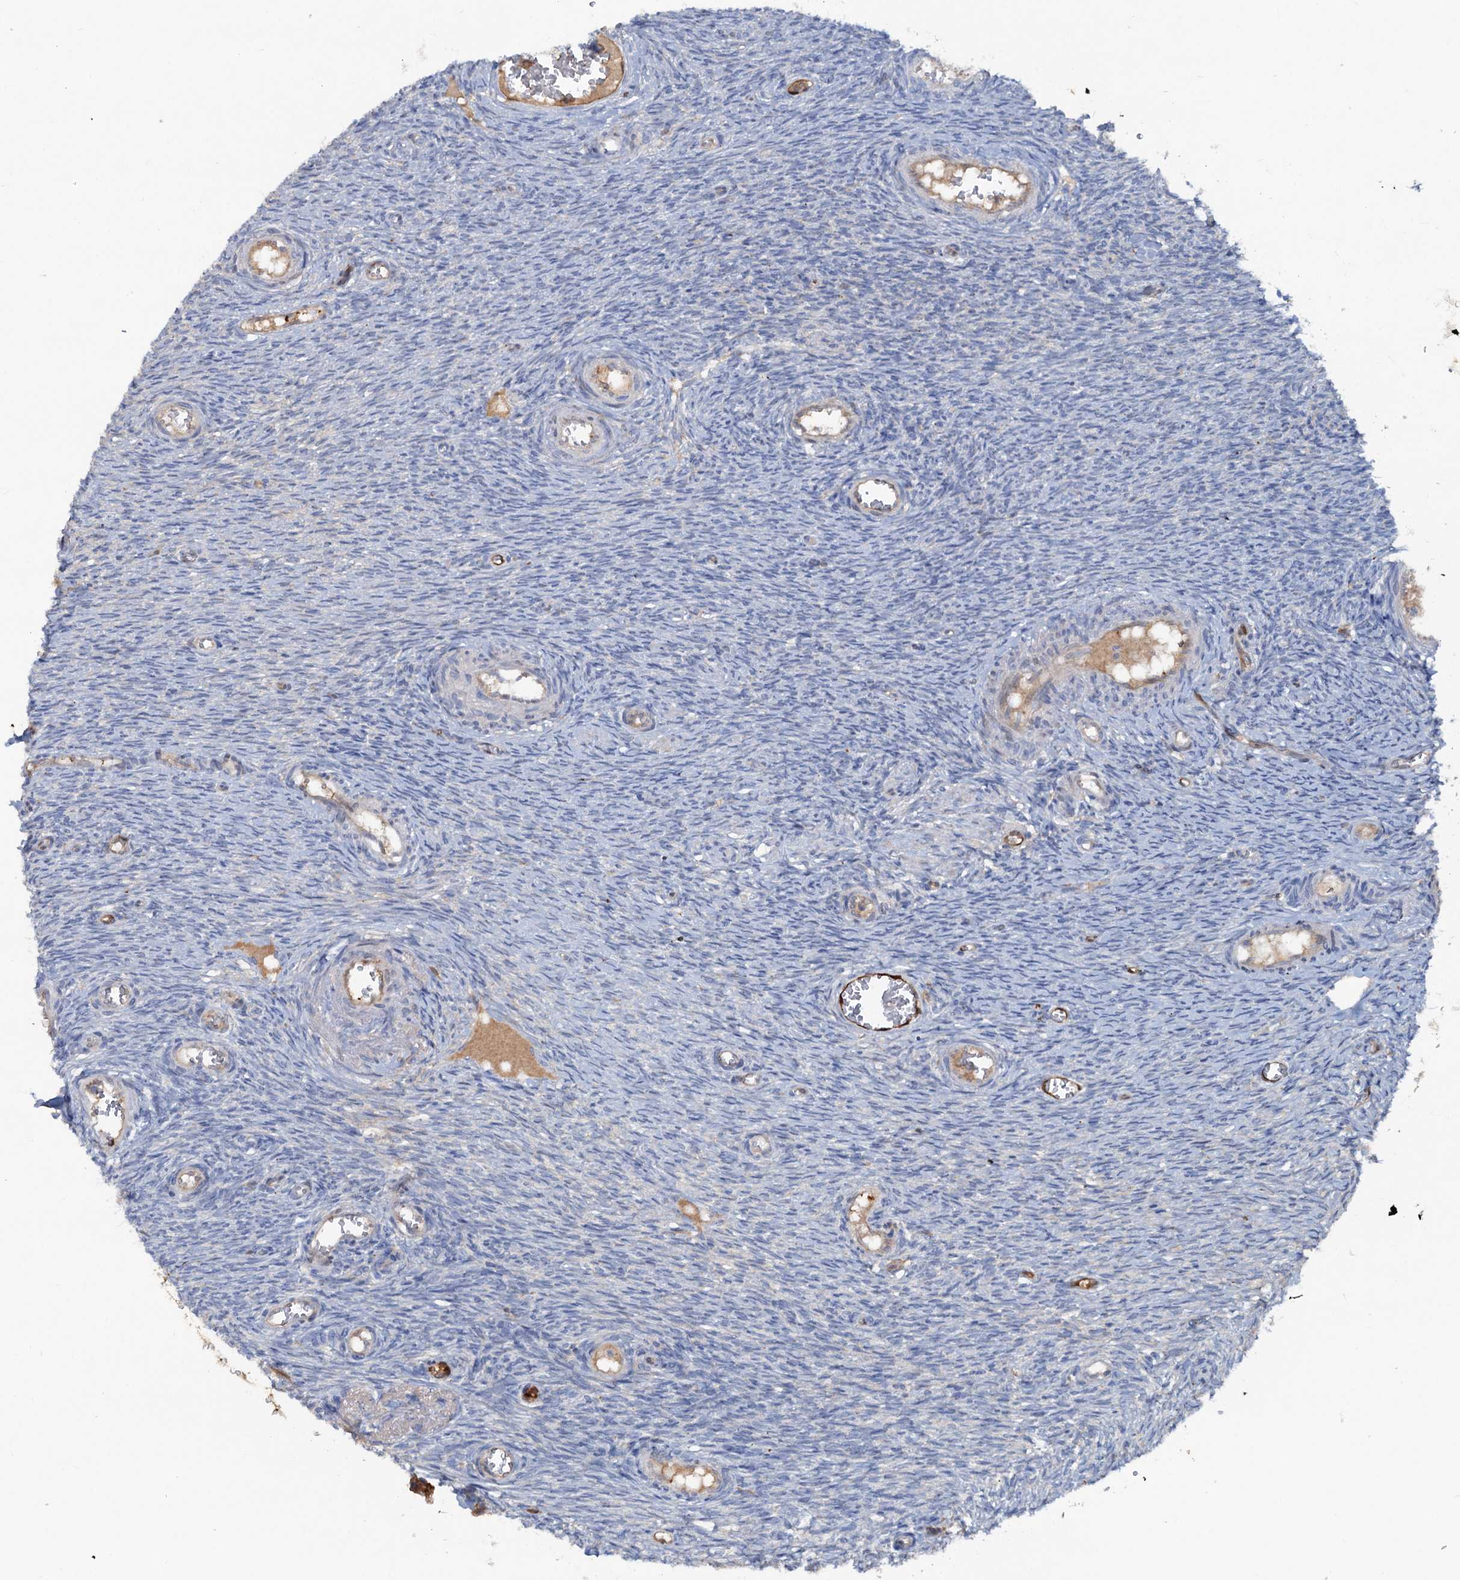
{"staining": {"intensity": "negative", "quantity": "none", "location": "none"}, "tissue": "ovary", "cell_type": "Ovarian stroma cells", "image_type": "normal", "snomed": [{"axis": "morphology", "description": "Normal tissue, NOS"}, {"axis": "topography", "description": "Ovary"}], "caption": "The immunohistochemistry (IHC) histopathology image has no significant staining in ovarian stroma cells of ovary.", "gene": "IL17RD", "patient": {"sex": "female", "age": 44}}